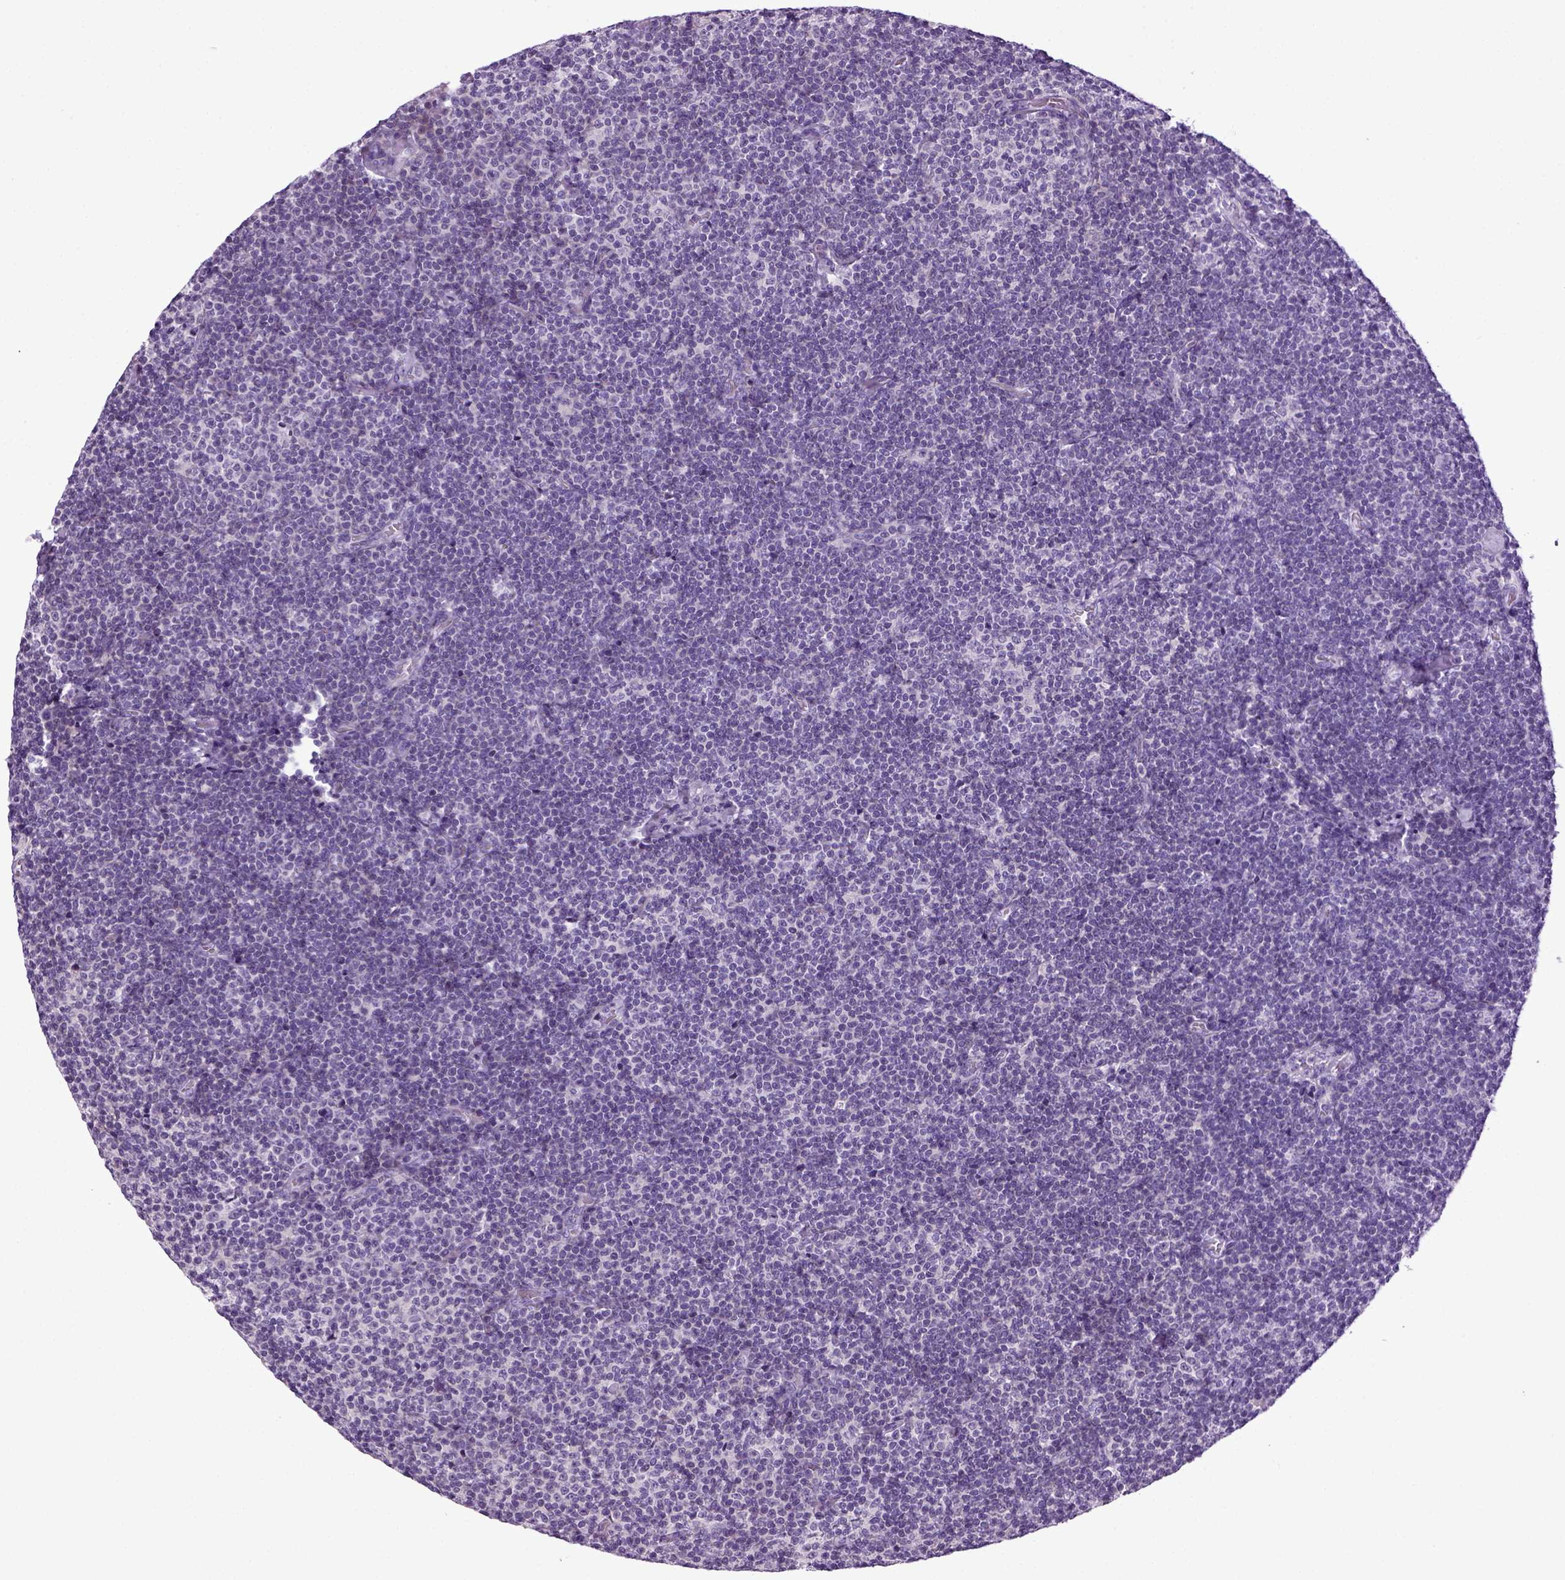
{"staining": {"intensity": "negative", "quantity": "none", "location": "none"}, "tissue": "lymphoma", "cell_type": "Tumor cells", "image_type": "cancer", "snomed": [{"axis": "morphology", "description": "Malignant lymphoma, non-Hodgkin's type, Low grade"}, {"axis": "topography", "description": "Lymph node"}], "caption": "Micrograph shows no protein staining in tumor cells of lymphoma tissue.", "gene": "HMCN2", "patient": {"sex": "male", "age": 81}}